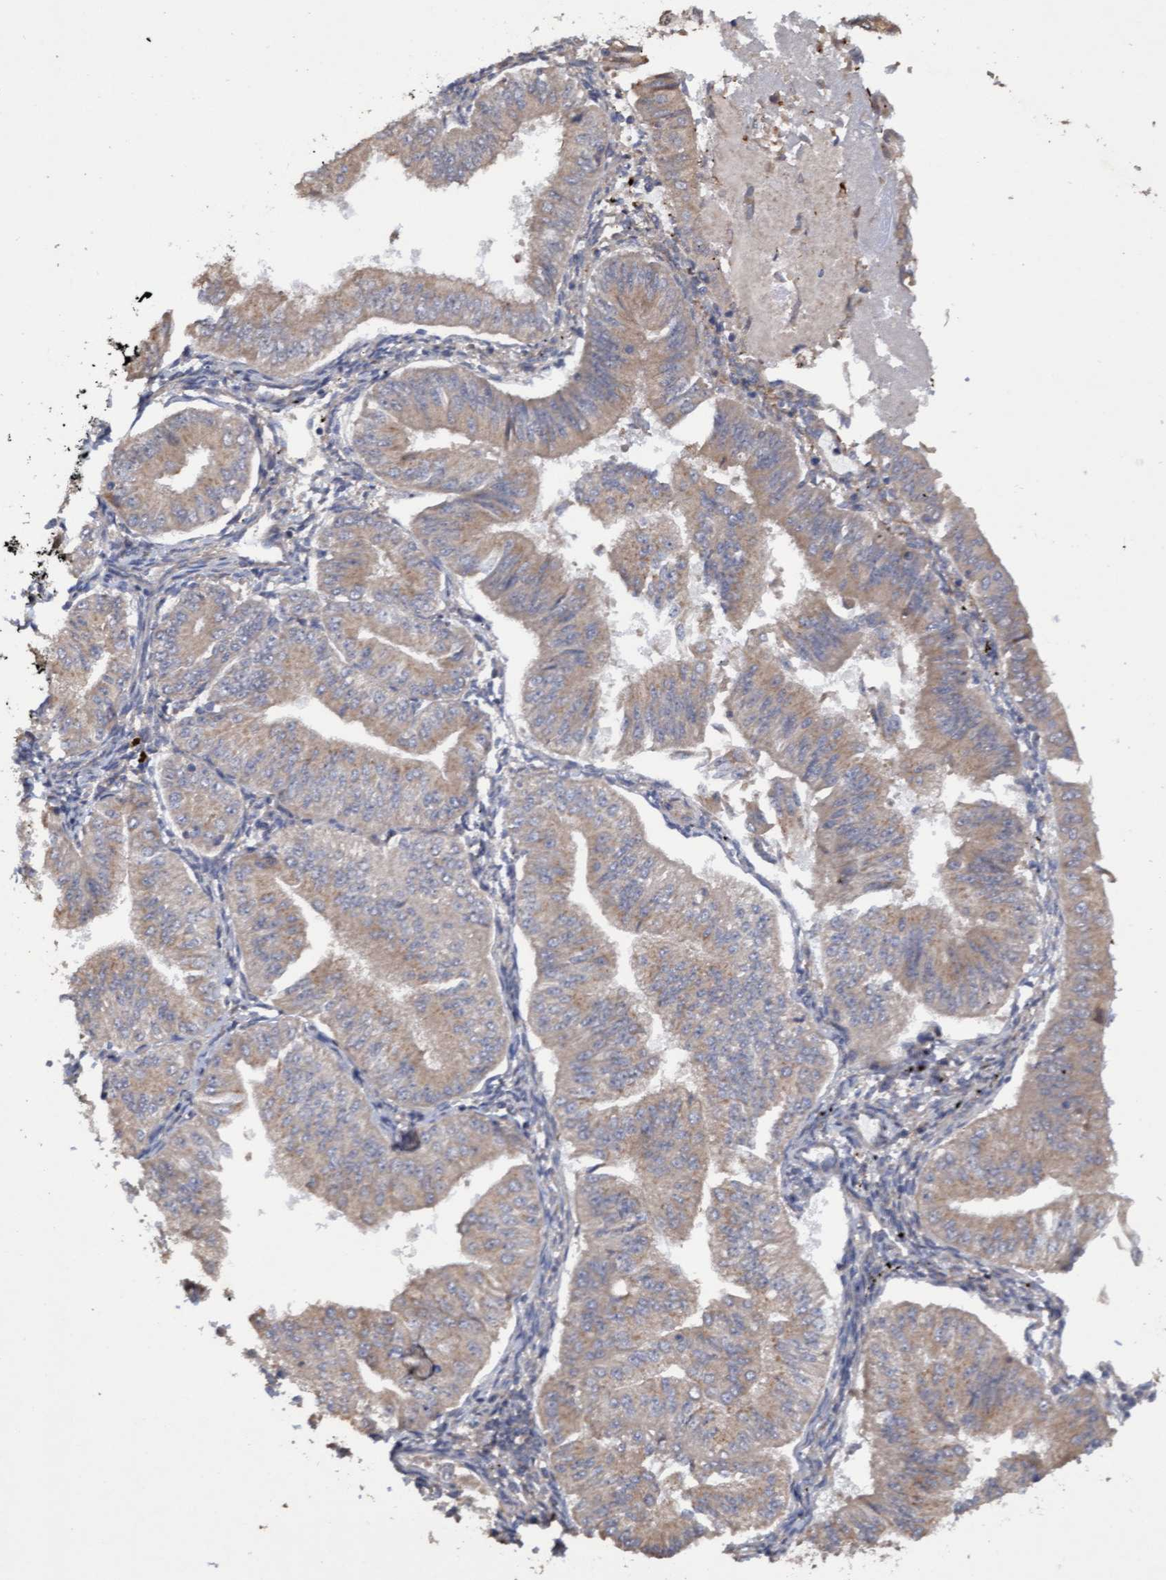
{"staining": {"intensity": "weak", "quantity": "25%-75%", "location": "cytoplasmic/membranous"}, "tissue": "endometrial cancer", "cell_type": "Tumor cells", "image_type": "cancer", "snomed": [{"axis": "morphology", "description": "Normal tissue, NOS"}, {"axis": "morphology", "description": "Adenocarcinoma, NOS"}, {"axis": "topography", "description": "Endometrium"}], "caption": "IHC histopathology image of neoplastic tissue: human endometrial cancer (adenocarcinoma) stained using immunohistochemistry exhibits low levels of weak protein expression localized specifically in the cytoplasmic/membranous of tumor cells, appearing as a cytoplasmic/membranous brown color.", "gene": "ELP5", "patient": {"sex": "female", "age": 53}}